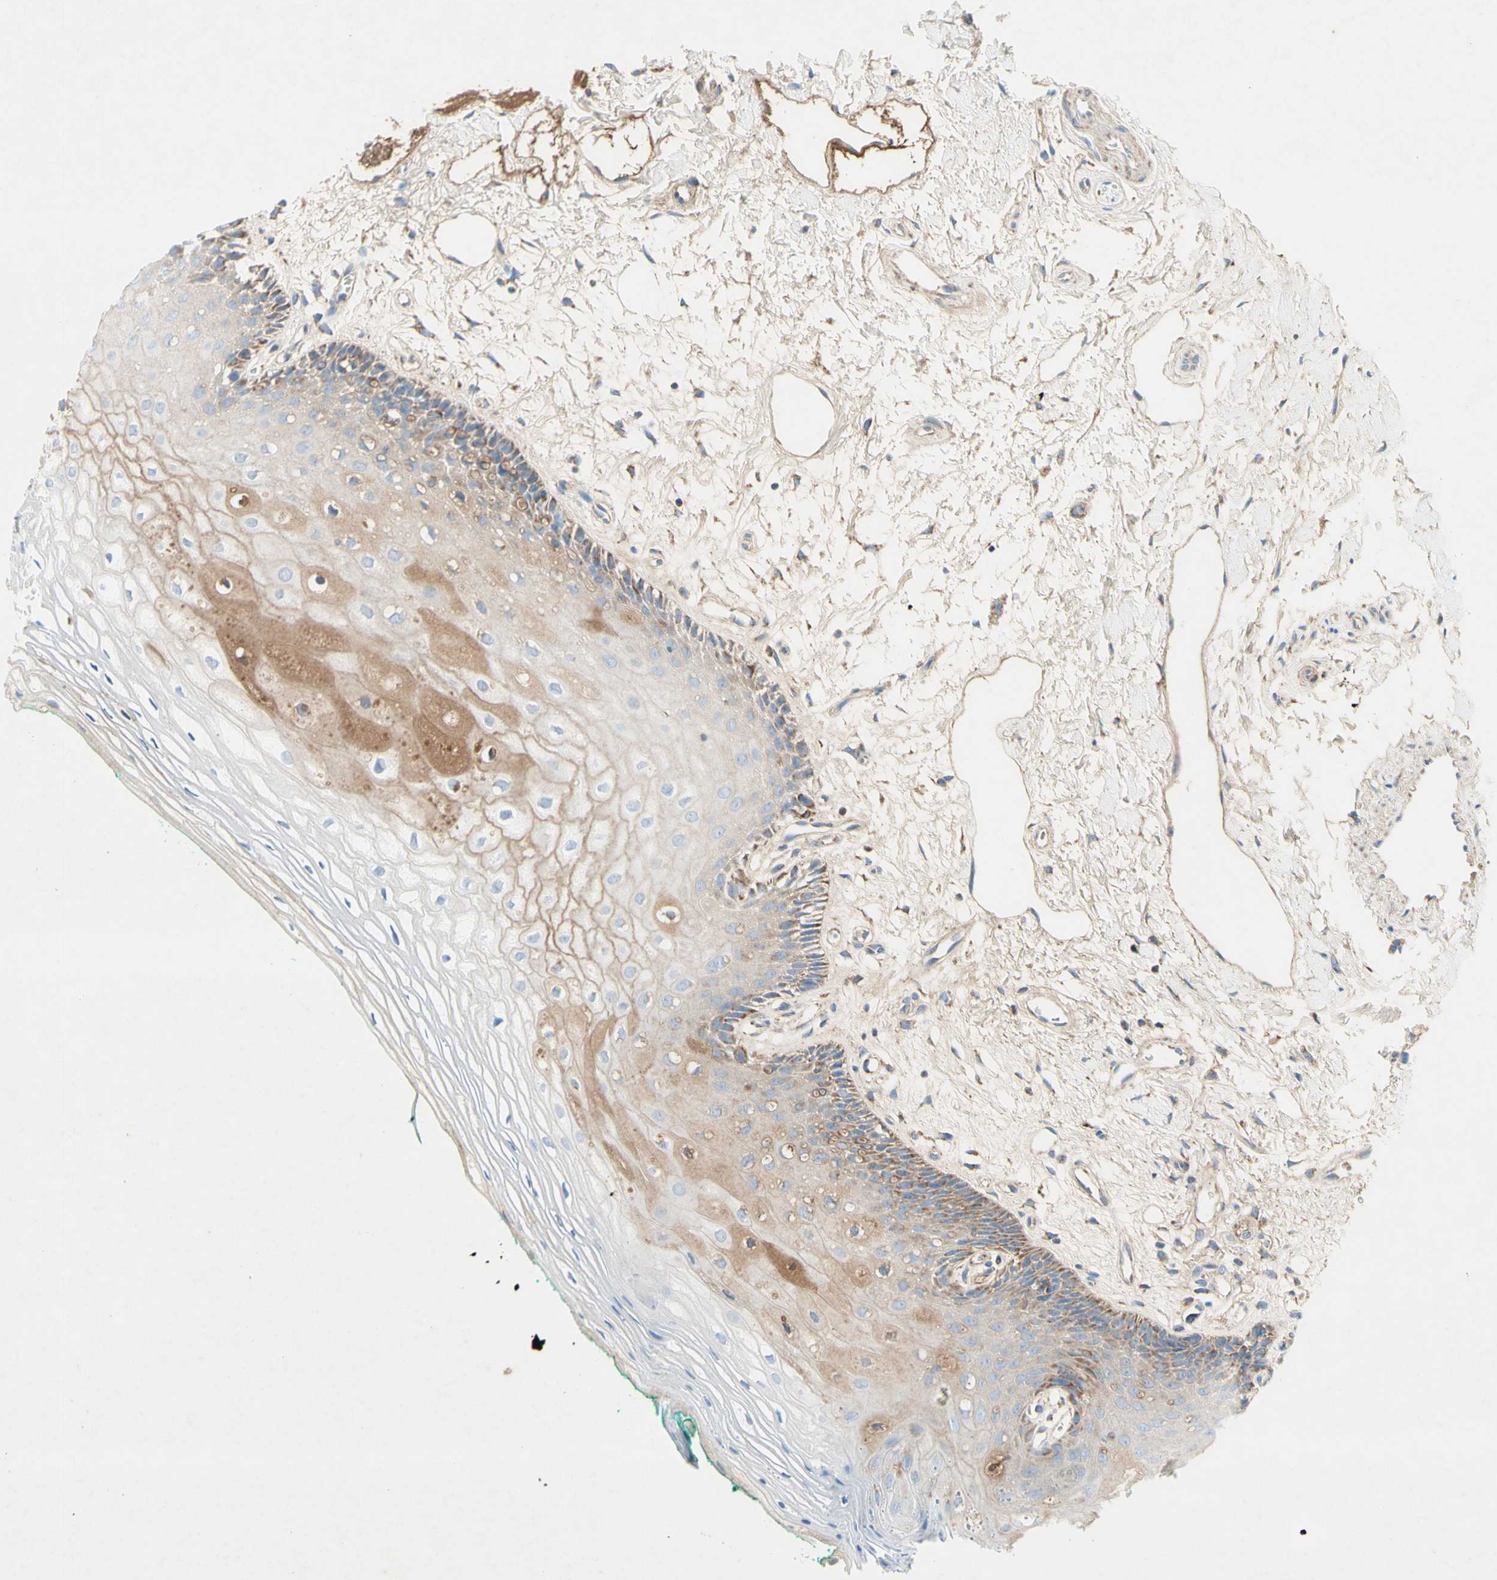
{"staining": {"intensity": "moderate", "quantity": "25%-75%", "location": "cytoplasmic/membranous"}, "tissue": "oral mucosa", "cell_type": "Squamous epithelial cells", "image_type": "normal", "snomed": [{"axis": "morphology", "description": "Normal tissue, NOS"}, {"axis": "topography", "description": "Skeletal muscle"}, {"axis": "topography", "description": "Oral tissue"}, {"axis": "topography", "description": "Peripheral nerve tissue"}], "caption": "An immunohistochemistry image of benign tissue is shown. Protein staining in brown labels moderate cytoplasmic/membranous positivity in oral mucosa within squamous epithelial cells.", "gene": "SDHB", "patient": {"sex": "female", "age": 84}}